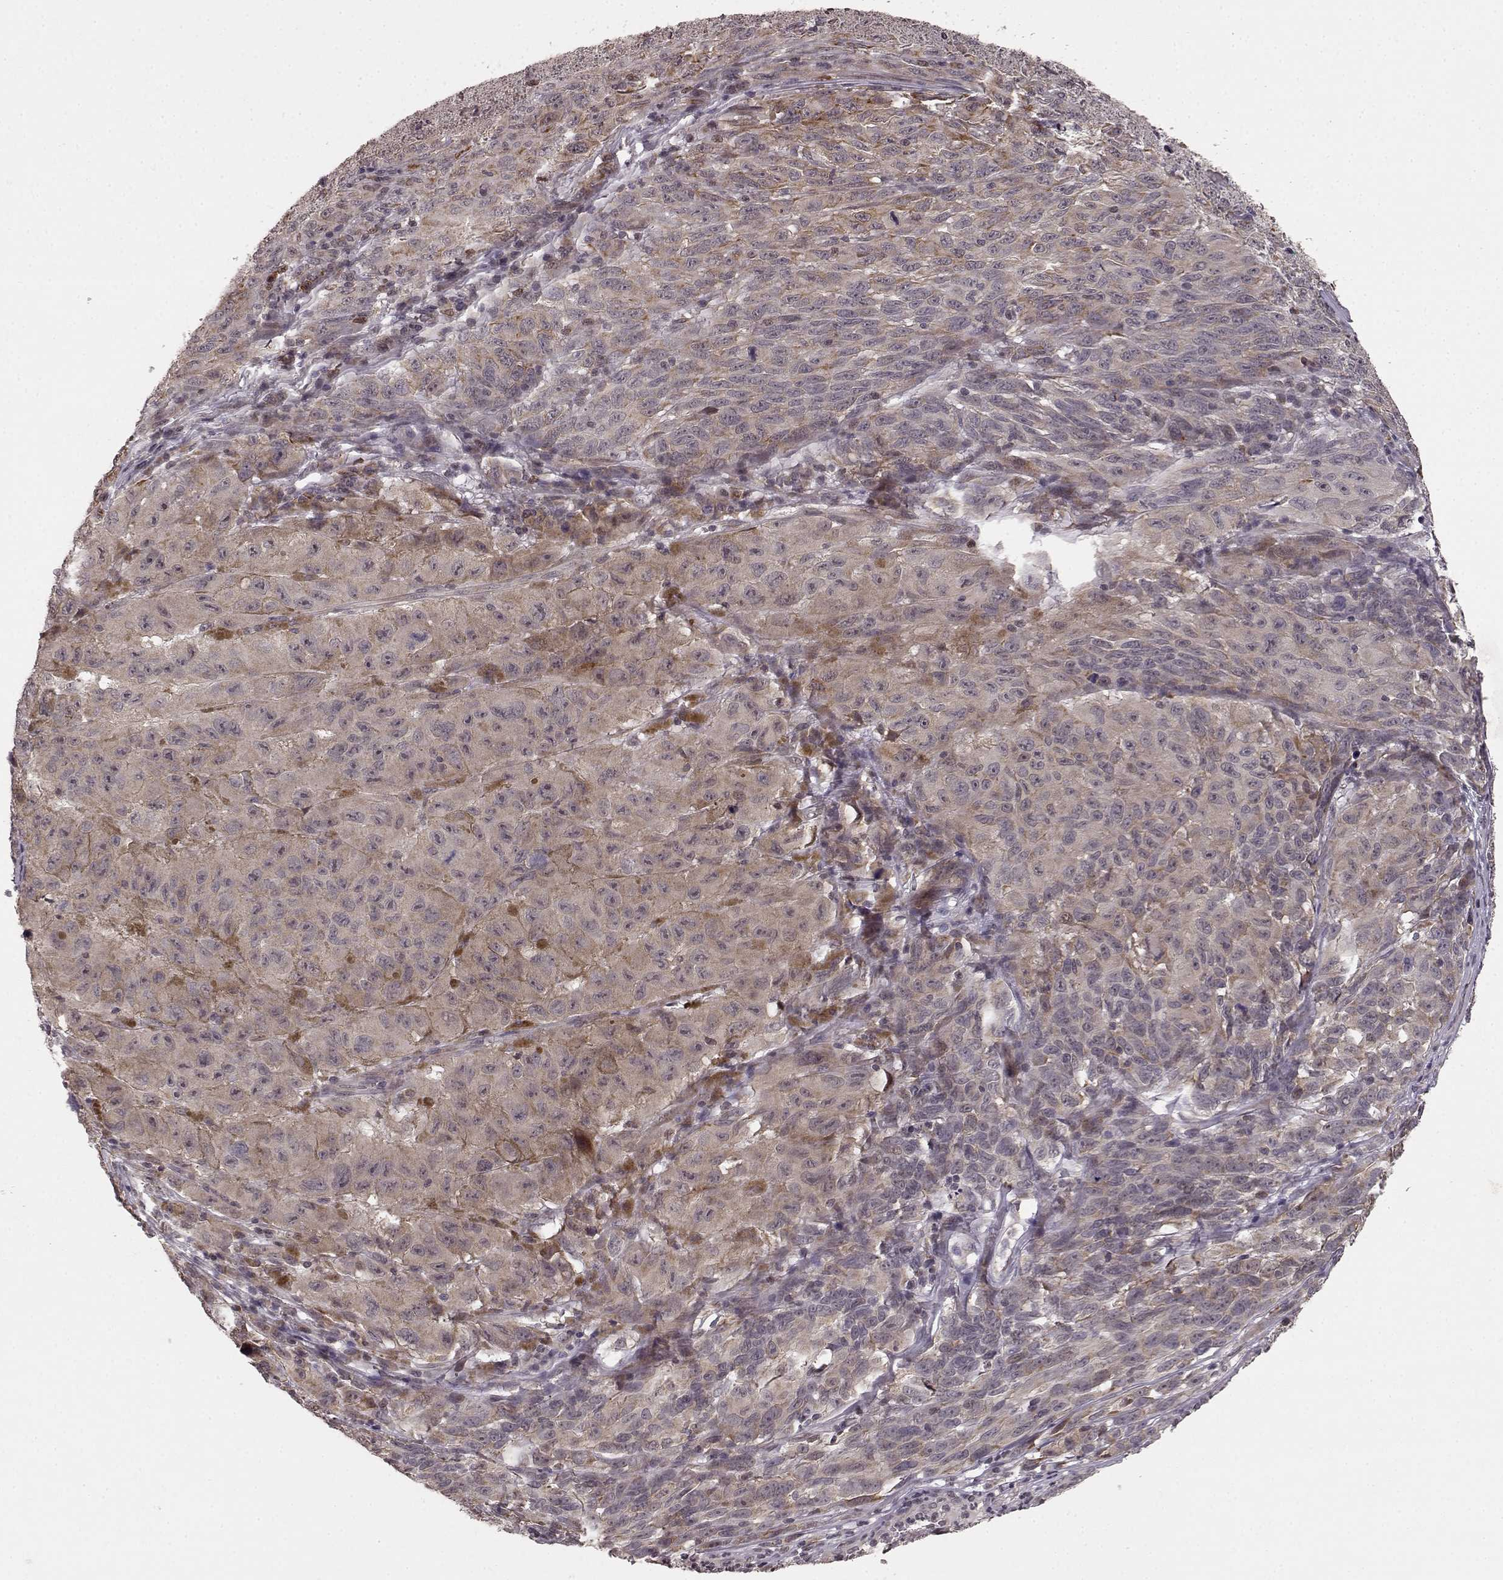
{"staining": {"intensity": "moderate", "quantity": ">75%", "location": "cytoplasmic/membranous"}, "tissue": "melanoma", "cell_type": "Tumor cells", "image_type": "cancer", "snomed": [{"axis": "morphology", "description": "Malignant melanoma, NOS"}, {"axis": "topography", "description": "Vulva, labia, clitoris and Bartholin´s gland, NO"}], "caption": "A brown stain shows moderate cytoplasmic/membranous positivity of a protein in melanoma tumor cells.", "gene": "ELOVL5", "patient": {"sex": "female", "age": 75}}